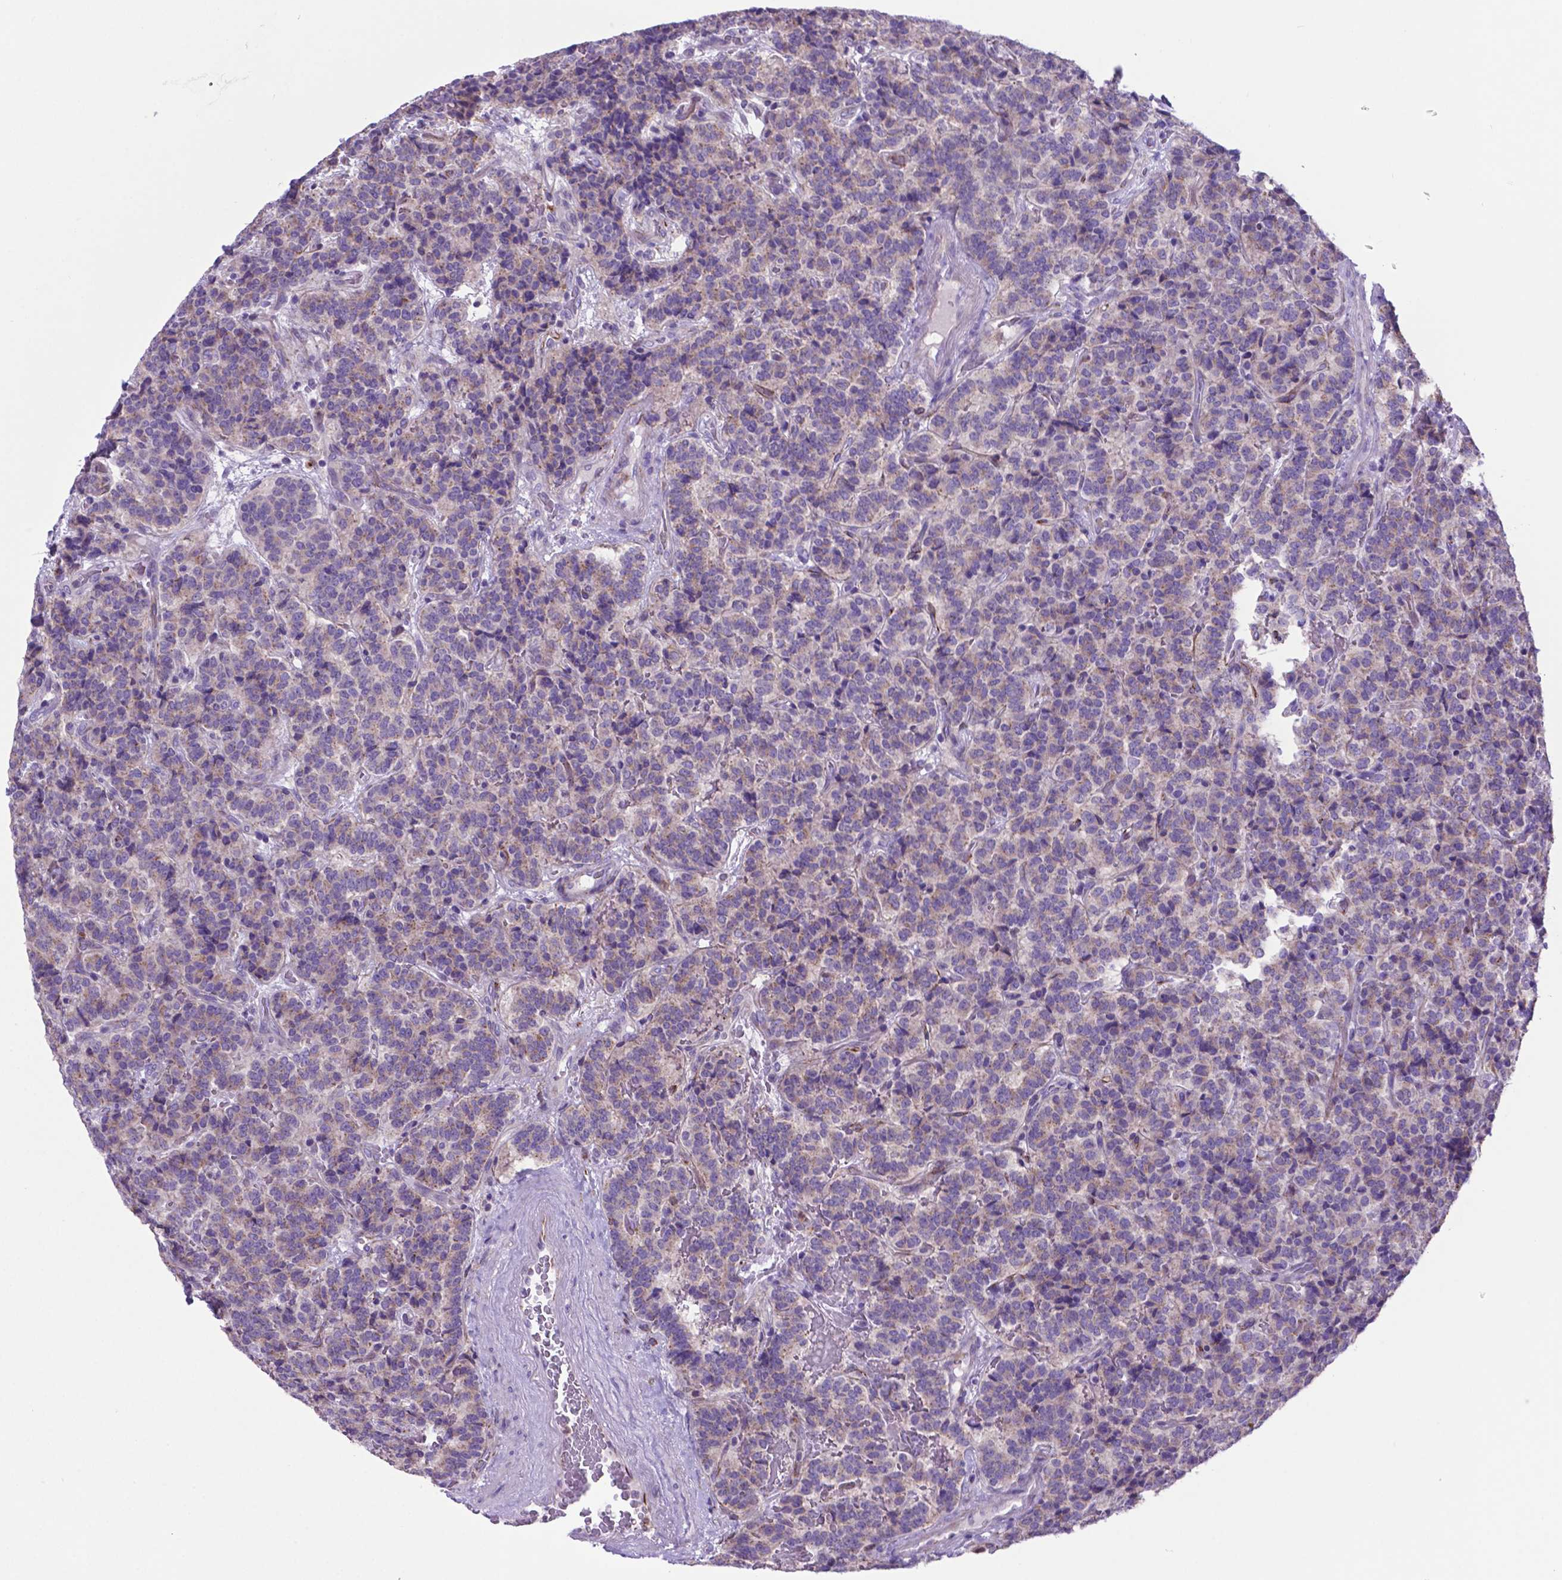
{"staining": {"intensity": "negative", "quantity": "none", "location": "none"}, "tissue": "carcinoid", "cell_type": "Tumor cells", "image_type": "cancer", "snomed": [{"axis": "morphology", "description": "Carcinoid, malignant, NOS"}, {"axis": "topography", "description": "Pancreas"}], "caption": "Human carcinoid stained for a protein using IHC reveals no positivity in tumor cells.", "gene": "LZTR1", "patient": {"sex": "male", "age": 36}}